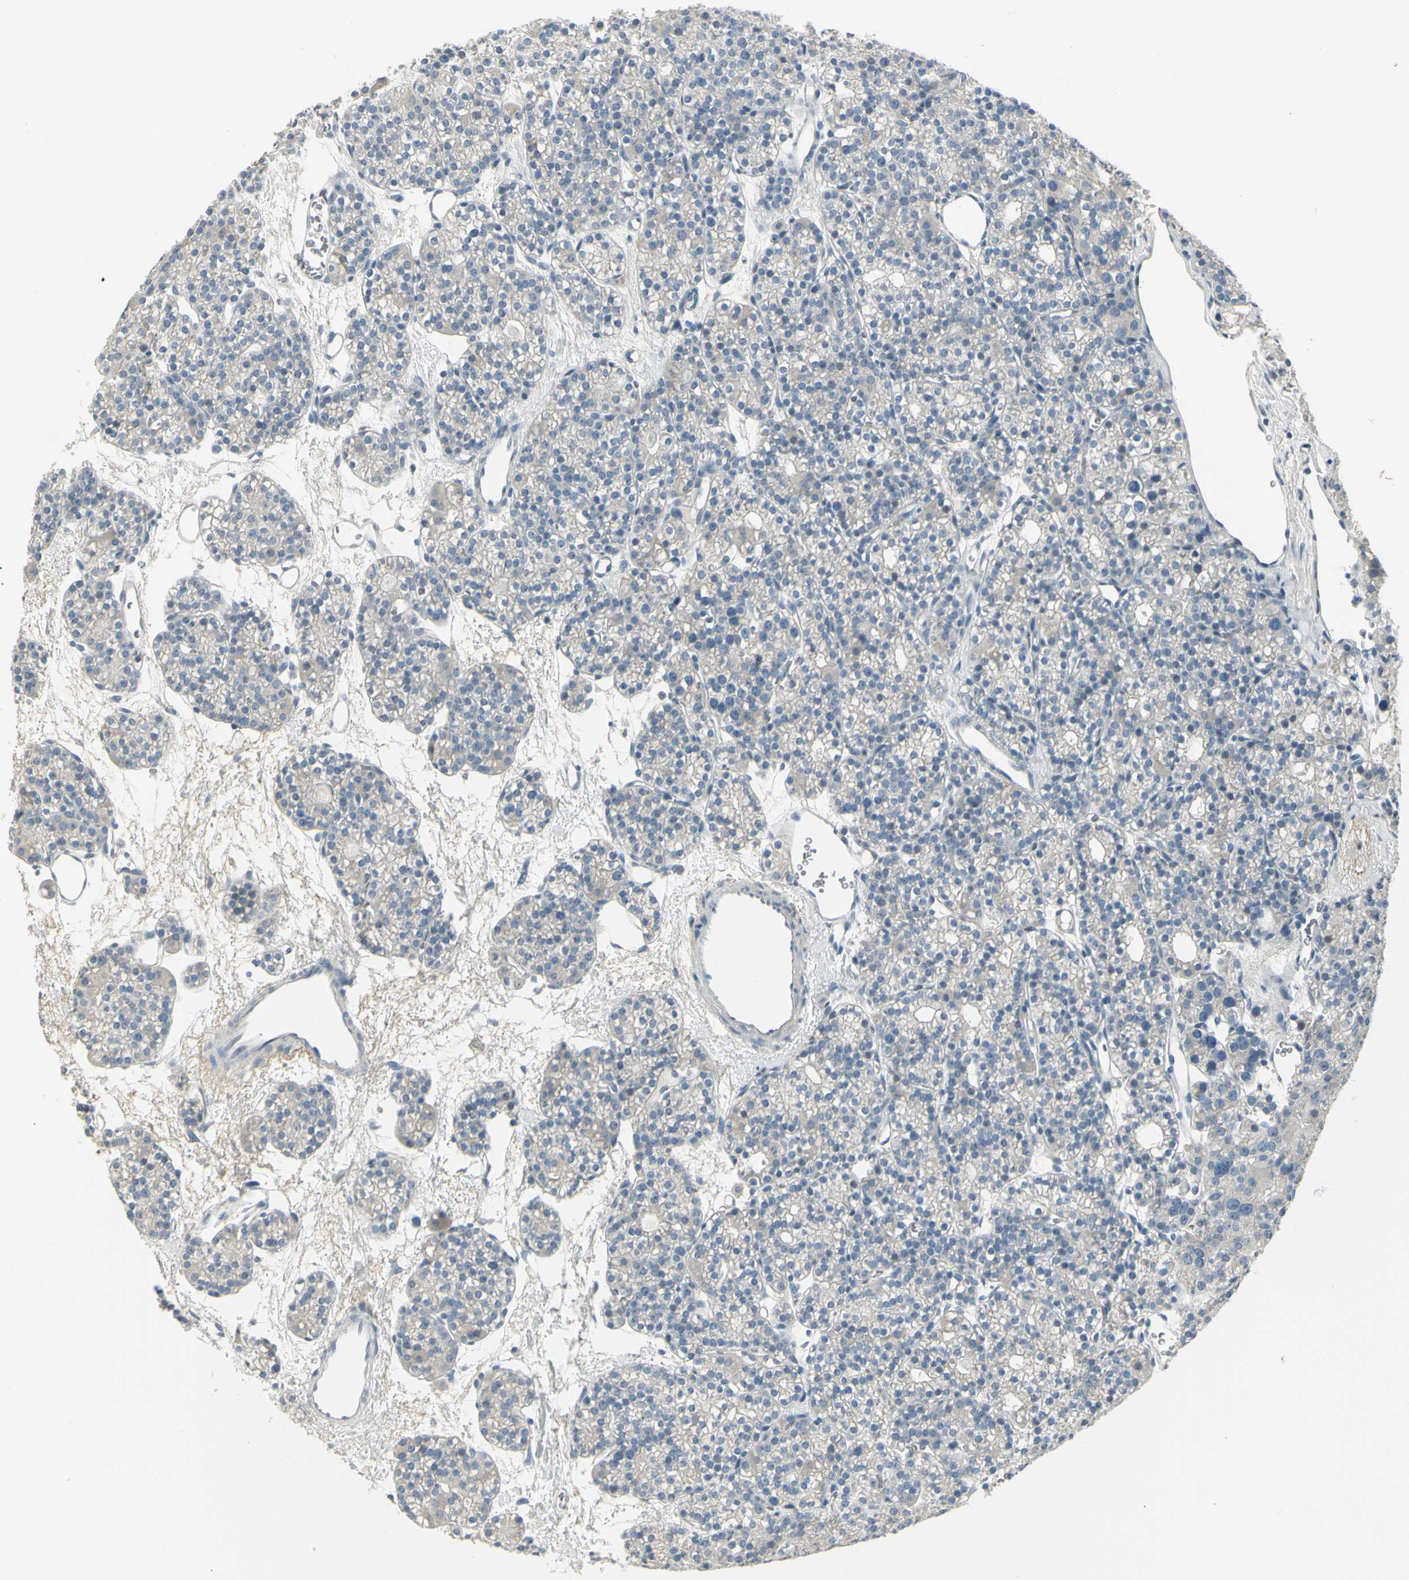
{"staining": {"intensity": "weak", "quantity": "<25%", "location": "cytoplasmic/membranous"}, "tissue": "parathyroid gland", "cell_type": "Glandular cells", "image_type": "normal", "snomed": [{"axis": "morphology", "description": "Normal tissue, NOS"}, {"axis": "topography", "description": "Parathyroid gland"}], "caption": "Photomicrograph shows no significant protein staining in glandular cells of benign parathyroid gland.", "gene": "CCNB2", "patient": {"sex": "female", "age": 64}}